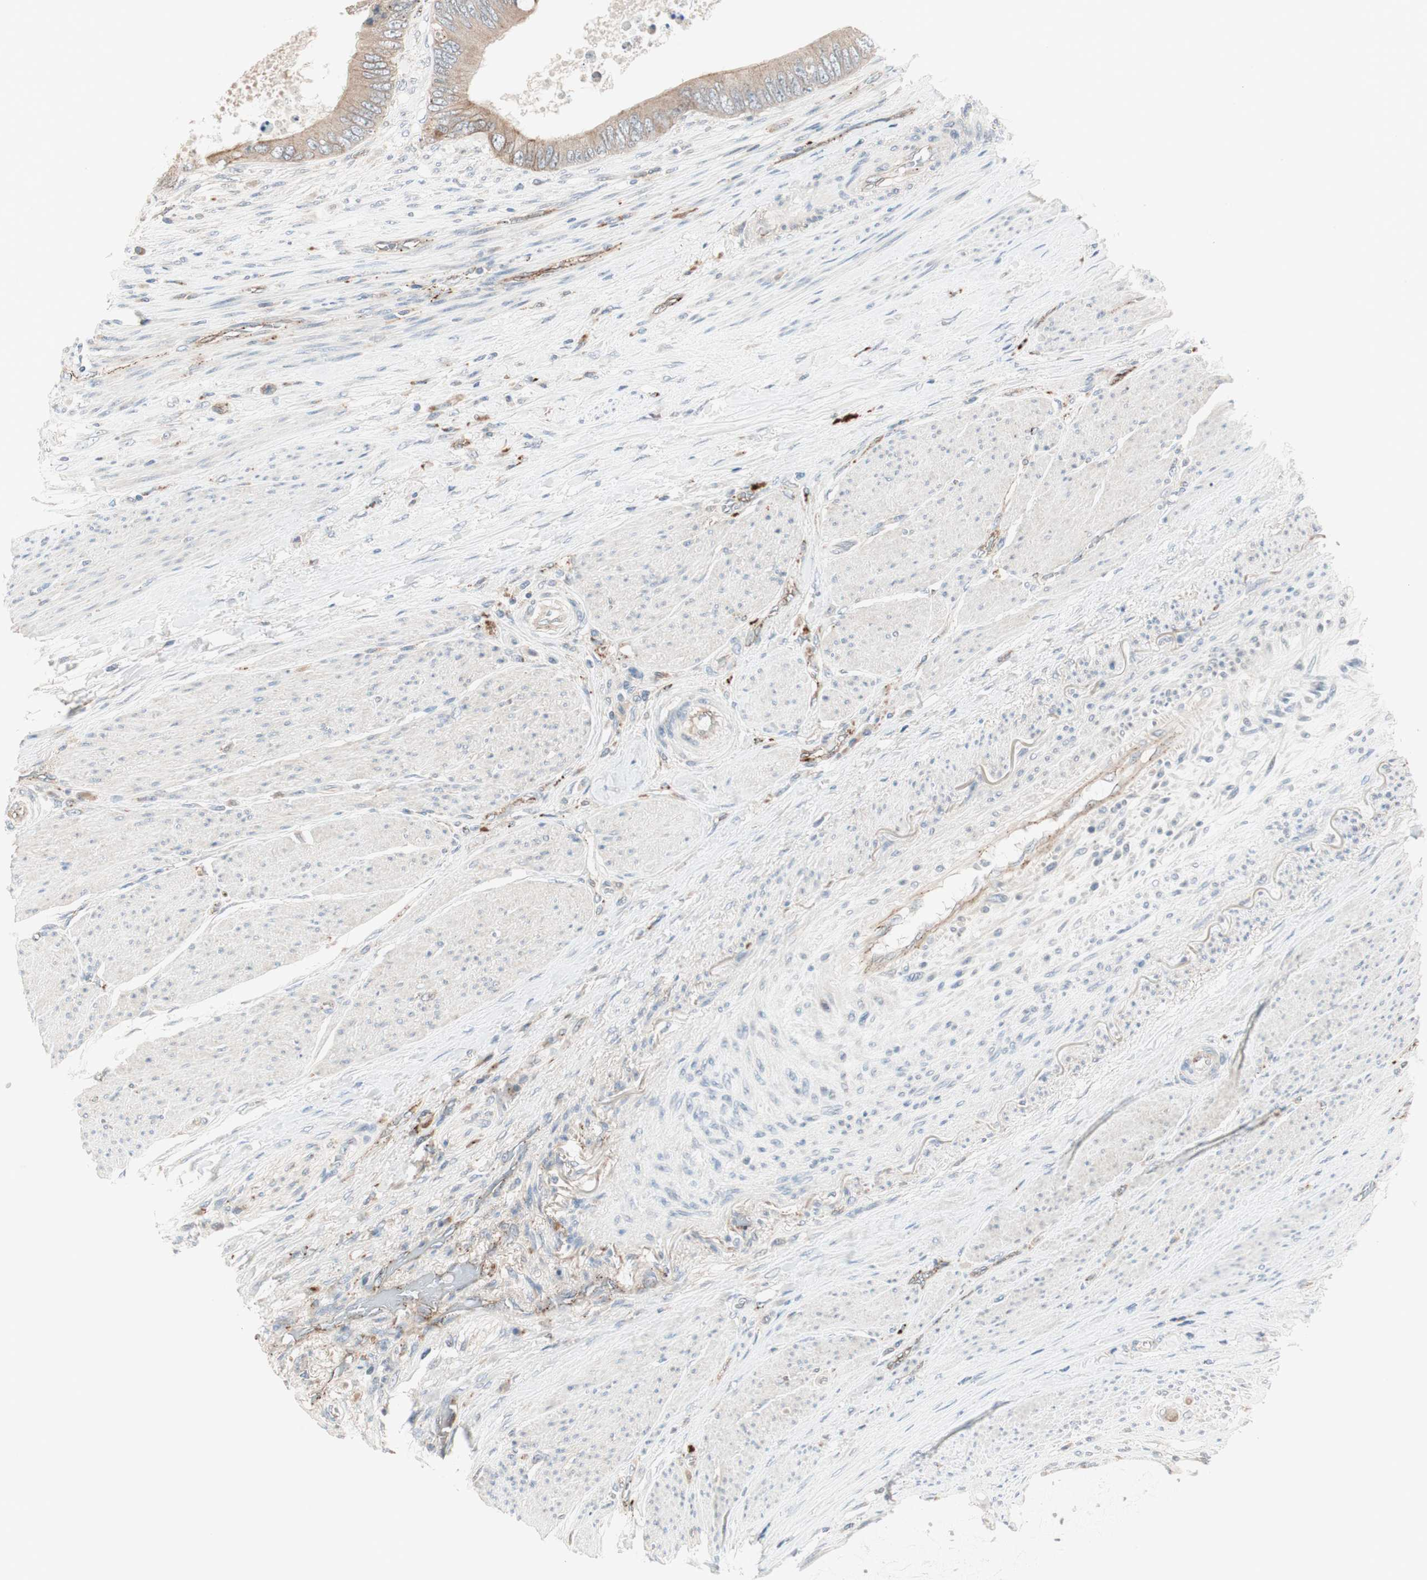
{"staining": {"intensity": "moderate", "quantity": "25%-75%", "location": "cytoplasmic/membranous"}, "tissue": "colorectal cancer", "cell_type": "Tumor cells", "image_type": "cancer", "snomed": [{"axis": "morphology", "description": "Adenocarcinoma, NOS"}, {"axis": "topography", "description": "Rectum"}], "caption": "Colorectal adenocarcinoma stained with DAB (3,3'-diaminobenzidine) IHC displays medium levels of moderate cytoplasmic/membranous positivity in about 25%-75% of tumor cells. (DAB (3,3'-diaminobenzidine) IHC, brown staining for protein, blue staining for nuclei).", "gene": "FGFR4", "patient": {"sex": "female", "age": 77}}